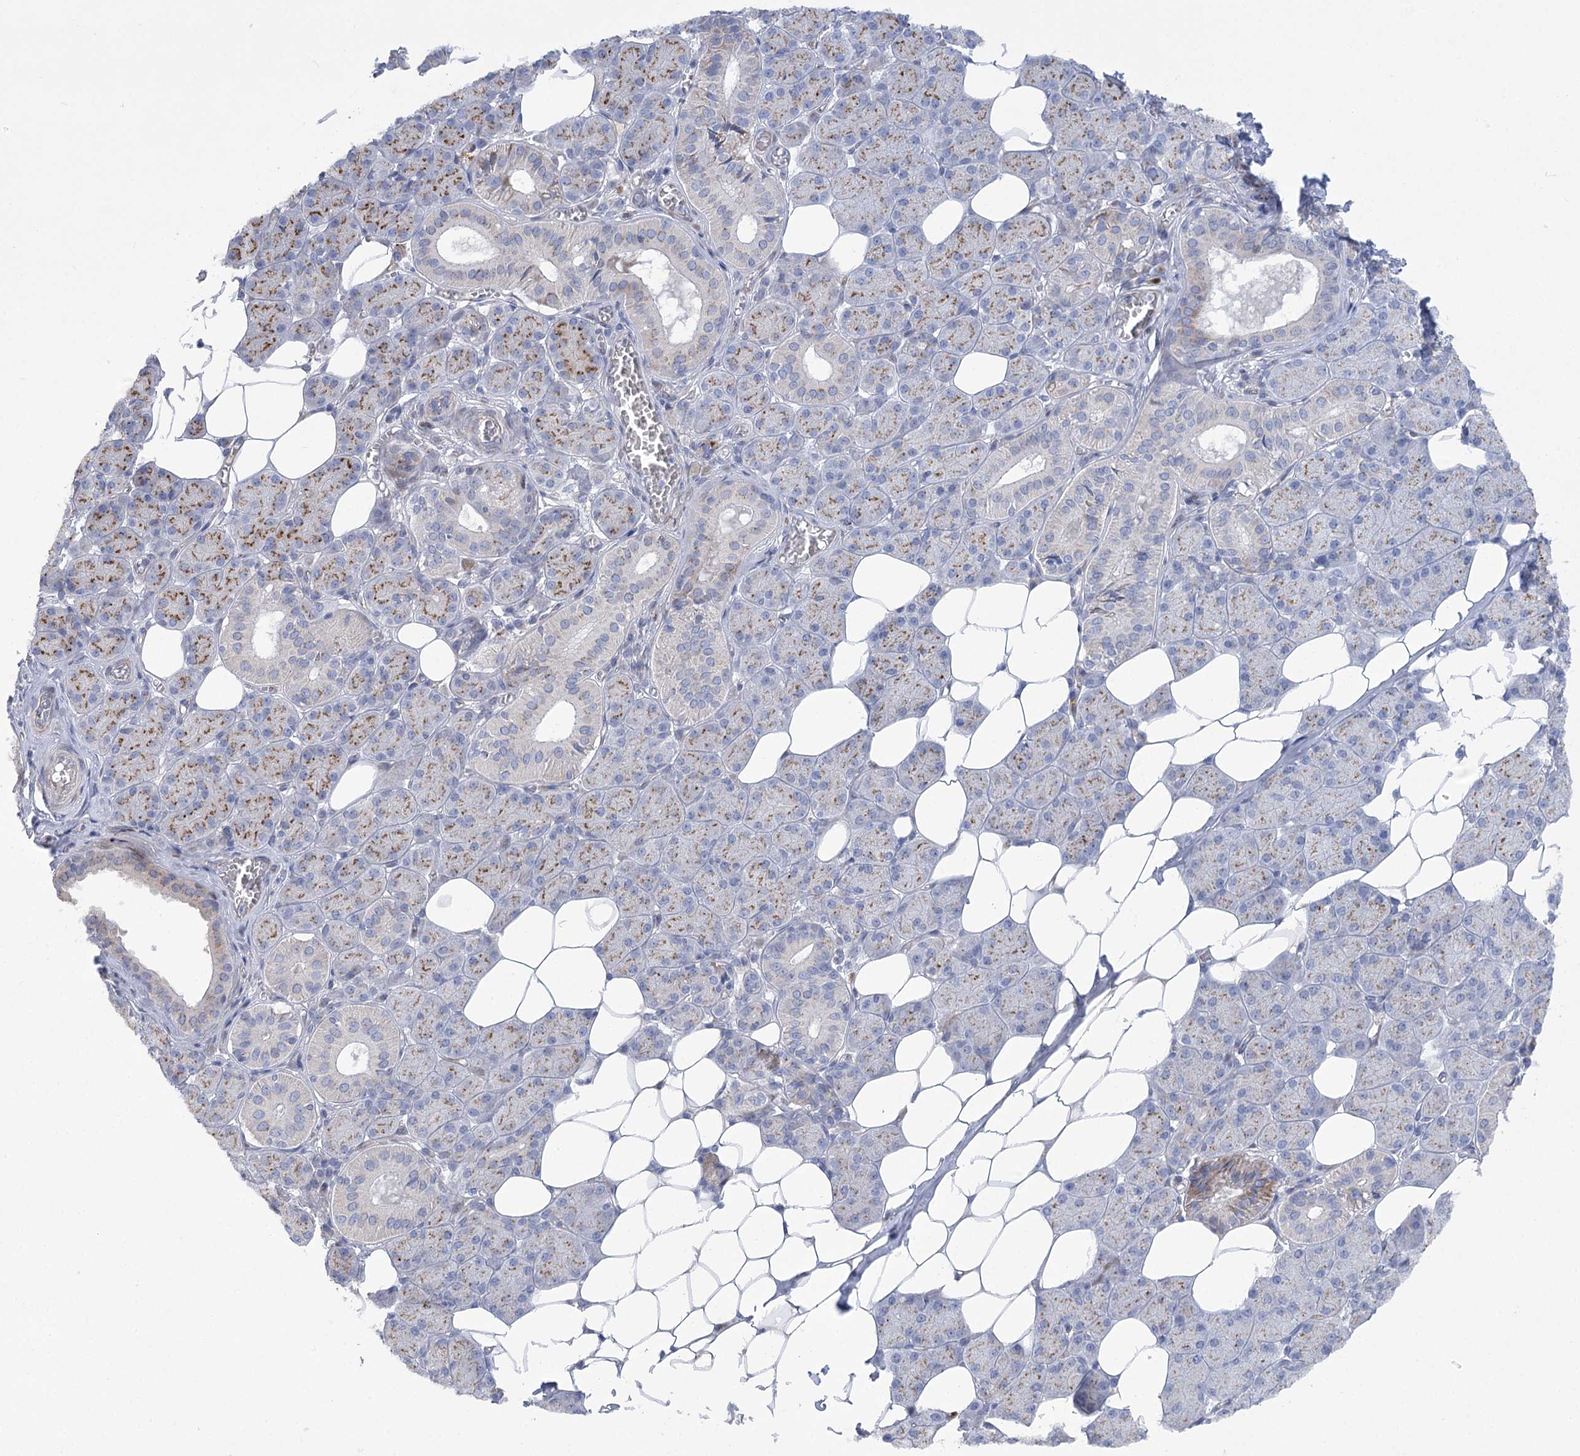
{"staining": {"intensity": "moderate", "quantity": "25%-75%", "location": "cytoplasmic/membranous"}, "tissue": "salivary gland", "cell_type": "Glandular cells", "image_type": "normal", "snomed": [{"axis": "morphology", "description": "Normal tissue, NOS"}, {"axis": "topography", "description": "Salivary gland"}], "caption": "Immunohistochemistry (IHC) staining of unremarkable salivary gland, which reveals medium levels of moderate cytoplasmic/membranous expression in about 25%-75% of glandular cells indicating moderate cytoplasmic/membranous protein expression. The staining was performed using DAB (brown) for protein detection and nuclei were counterstained in hematoxylin (blue).", "gene": "NME7", "patient": {"sex": "female", "age": 33}}